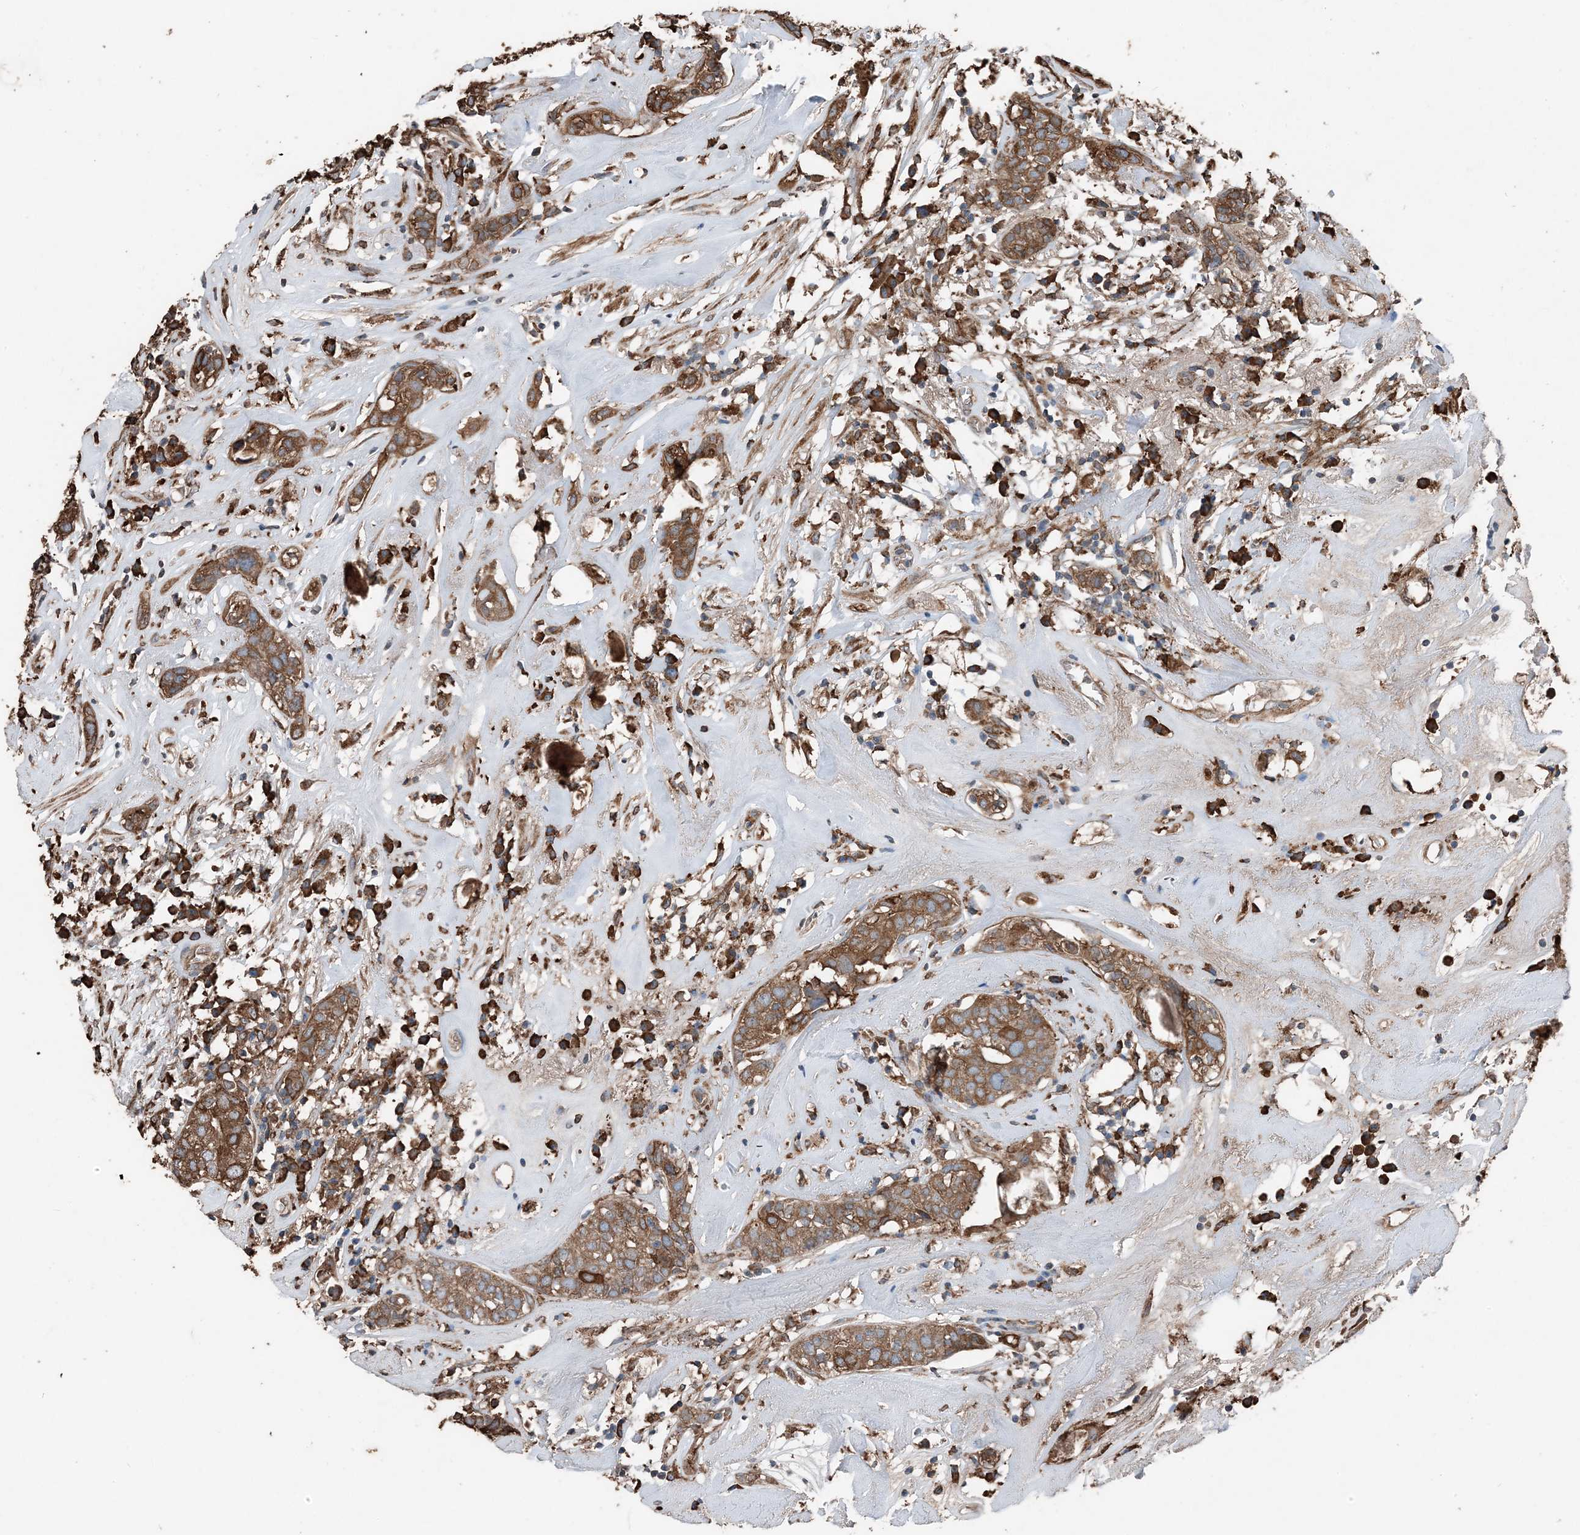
{"staining": {"intensity": "moderate", "quantity": ">75%", "location": "cytoplasmic/membranous"}, "tissue": "head and neck cancer", "cell_type": "Tumor cells", "image_type": "cancer", "snomed": [{"axis": "morphology", "description": "Adenocarcinoma, NOS"}, {"axis": "topography", "description": "Salivary gland"}, {"axis": "topography", "description": "Head-Neck"}], "caption": "DAB (3,3'-diaminobenzidine) immunohistochemical staining of head and neck cancer (adenocarcinoma) shows moderate cytoplasmic/membranous protein expression in about >75% of tumor cells.", "gene": "PDIA6", "patient": {"sex": "female", "age": 65}}